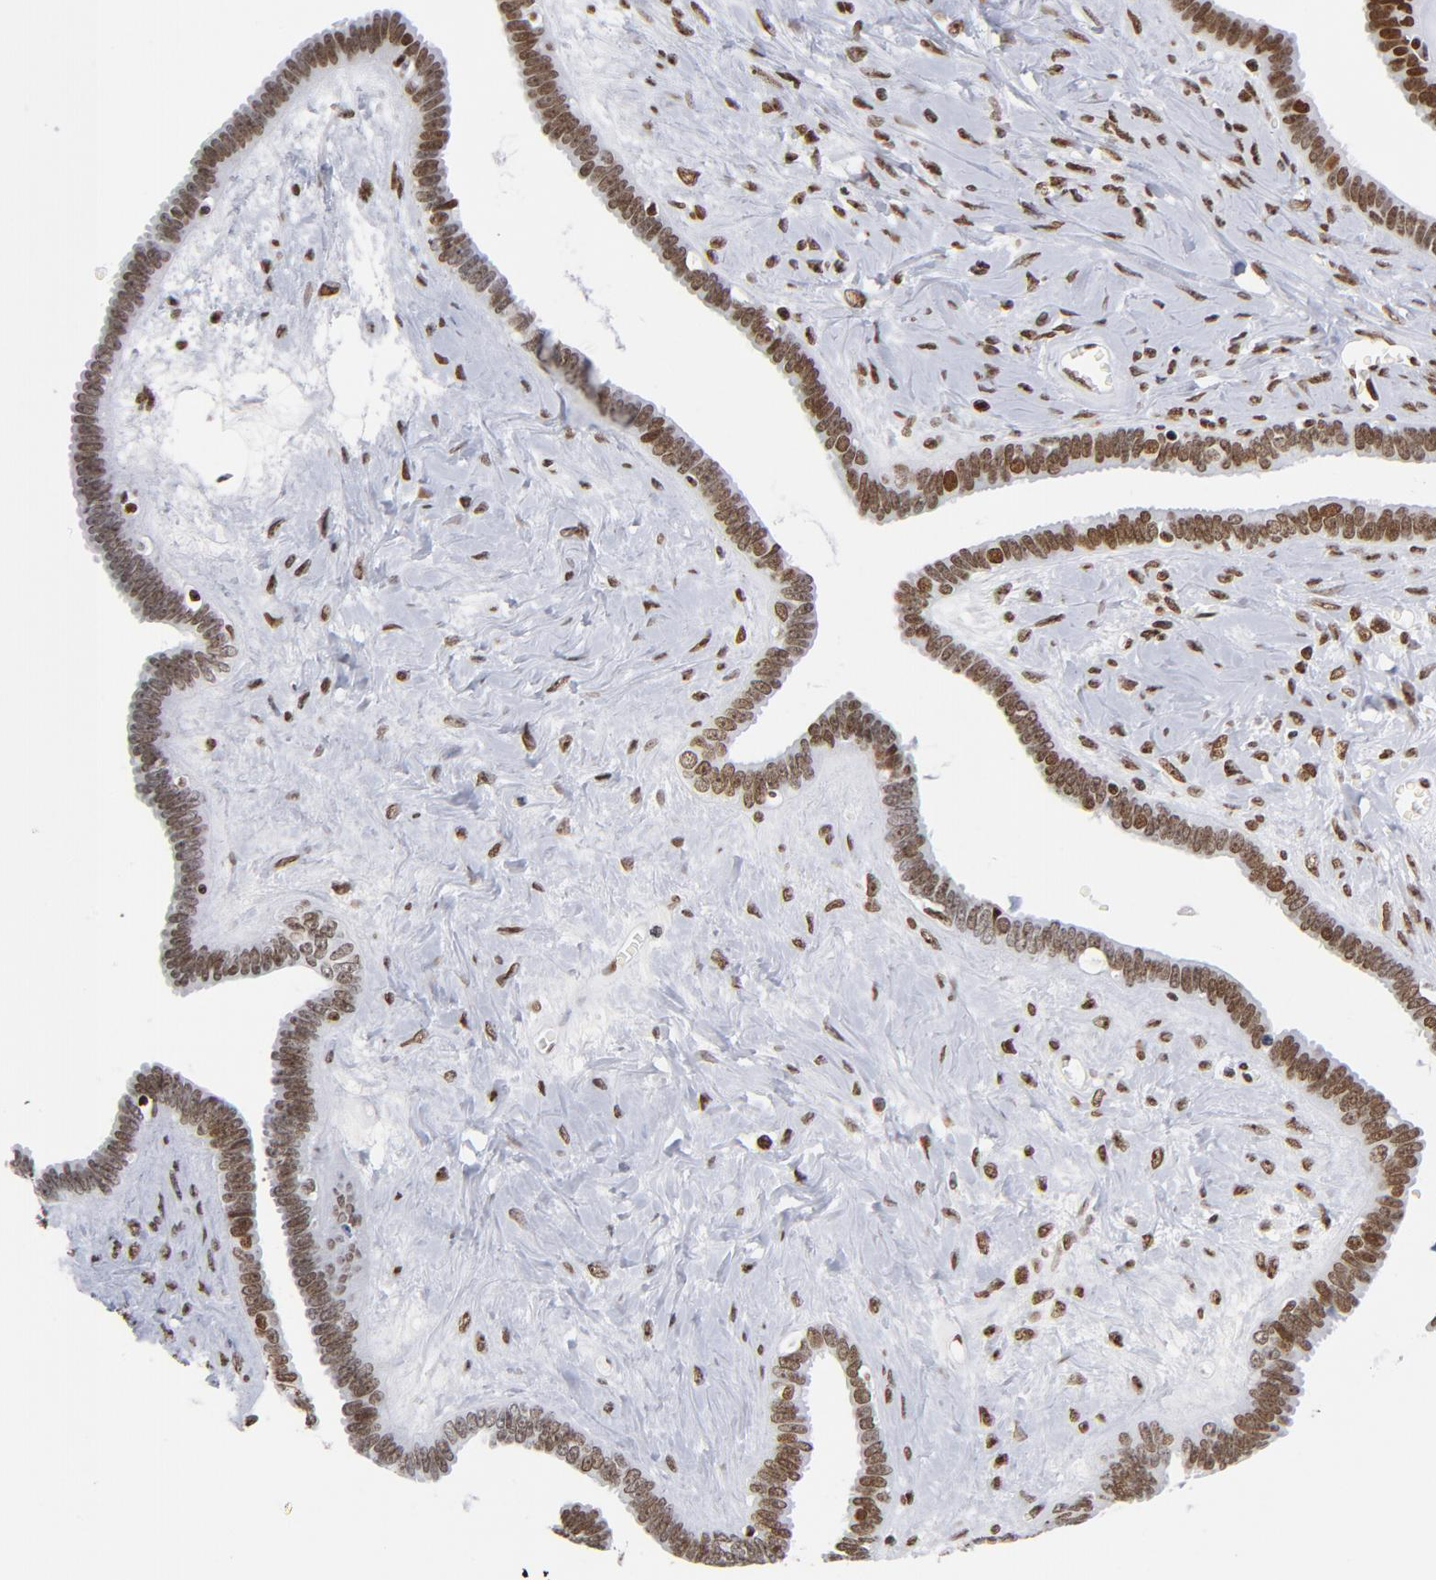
{"staining": {"intensity": "moderate", "quantity": ">75%", "location": "nuclear"}, "tissue": "ovarian cancer", "cell_type": "Tumor cells", "image_type": "cancer", "snomed": [{"axis": "morphology", "description": "Cystadenocarcinoma, serous, NOS"}, {"axis": "topography", "description": "Ovary"}], "caption": "Ovarian serous cystadenocarcinoma was stained to show a protein in brown. There is medium levels of moderate nuclear expression in approximately >75% of tumor cells.", "gene": "TOP2B", "patient": {"sex": "female", "age": 71}}